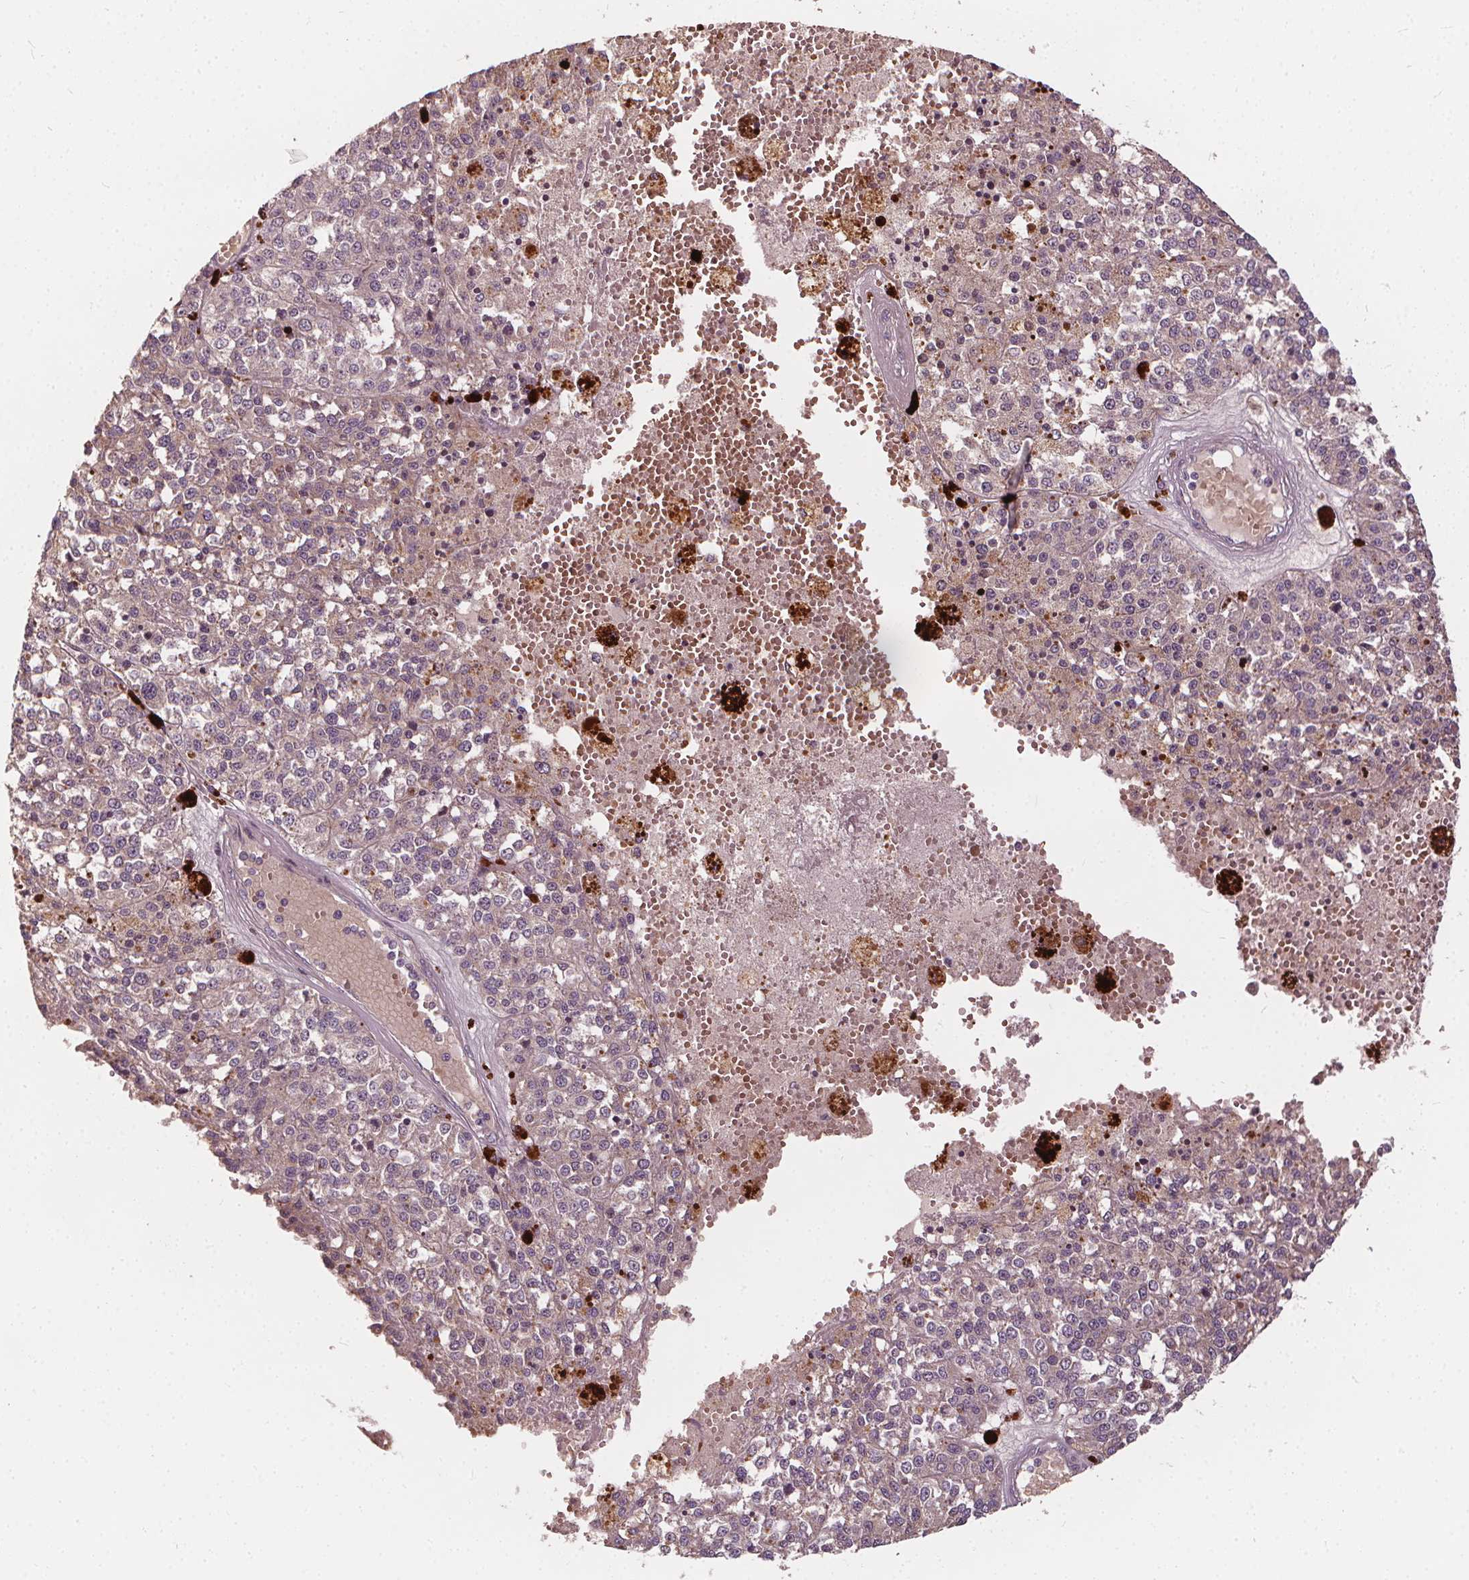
{"staining": {"intensity": "weak", "quantity": "<25%", "location": "cytoplasmic/membranous"}, "tissue": "melanoma", "cell_type": "Tumor cells", "image_type": "cancer", "snomed": [{"axis": "morphology", "description": "Malignant melanoma, Metastatic site"}, {"axis": "topography", "description": "Lymph node"}], "caption": "High power microscopy photomicrograph of an IHC image of malignant melanoma (metastatic site), revealing no significant staining in tumor cells. The staining is performed using DAB (3,3'-diaminobenzidine) brown chromogen with nuclei counter-stained in using hematoxylin.", "gene": "IPO13", "patient": {"sex": "female", "age": 64}}